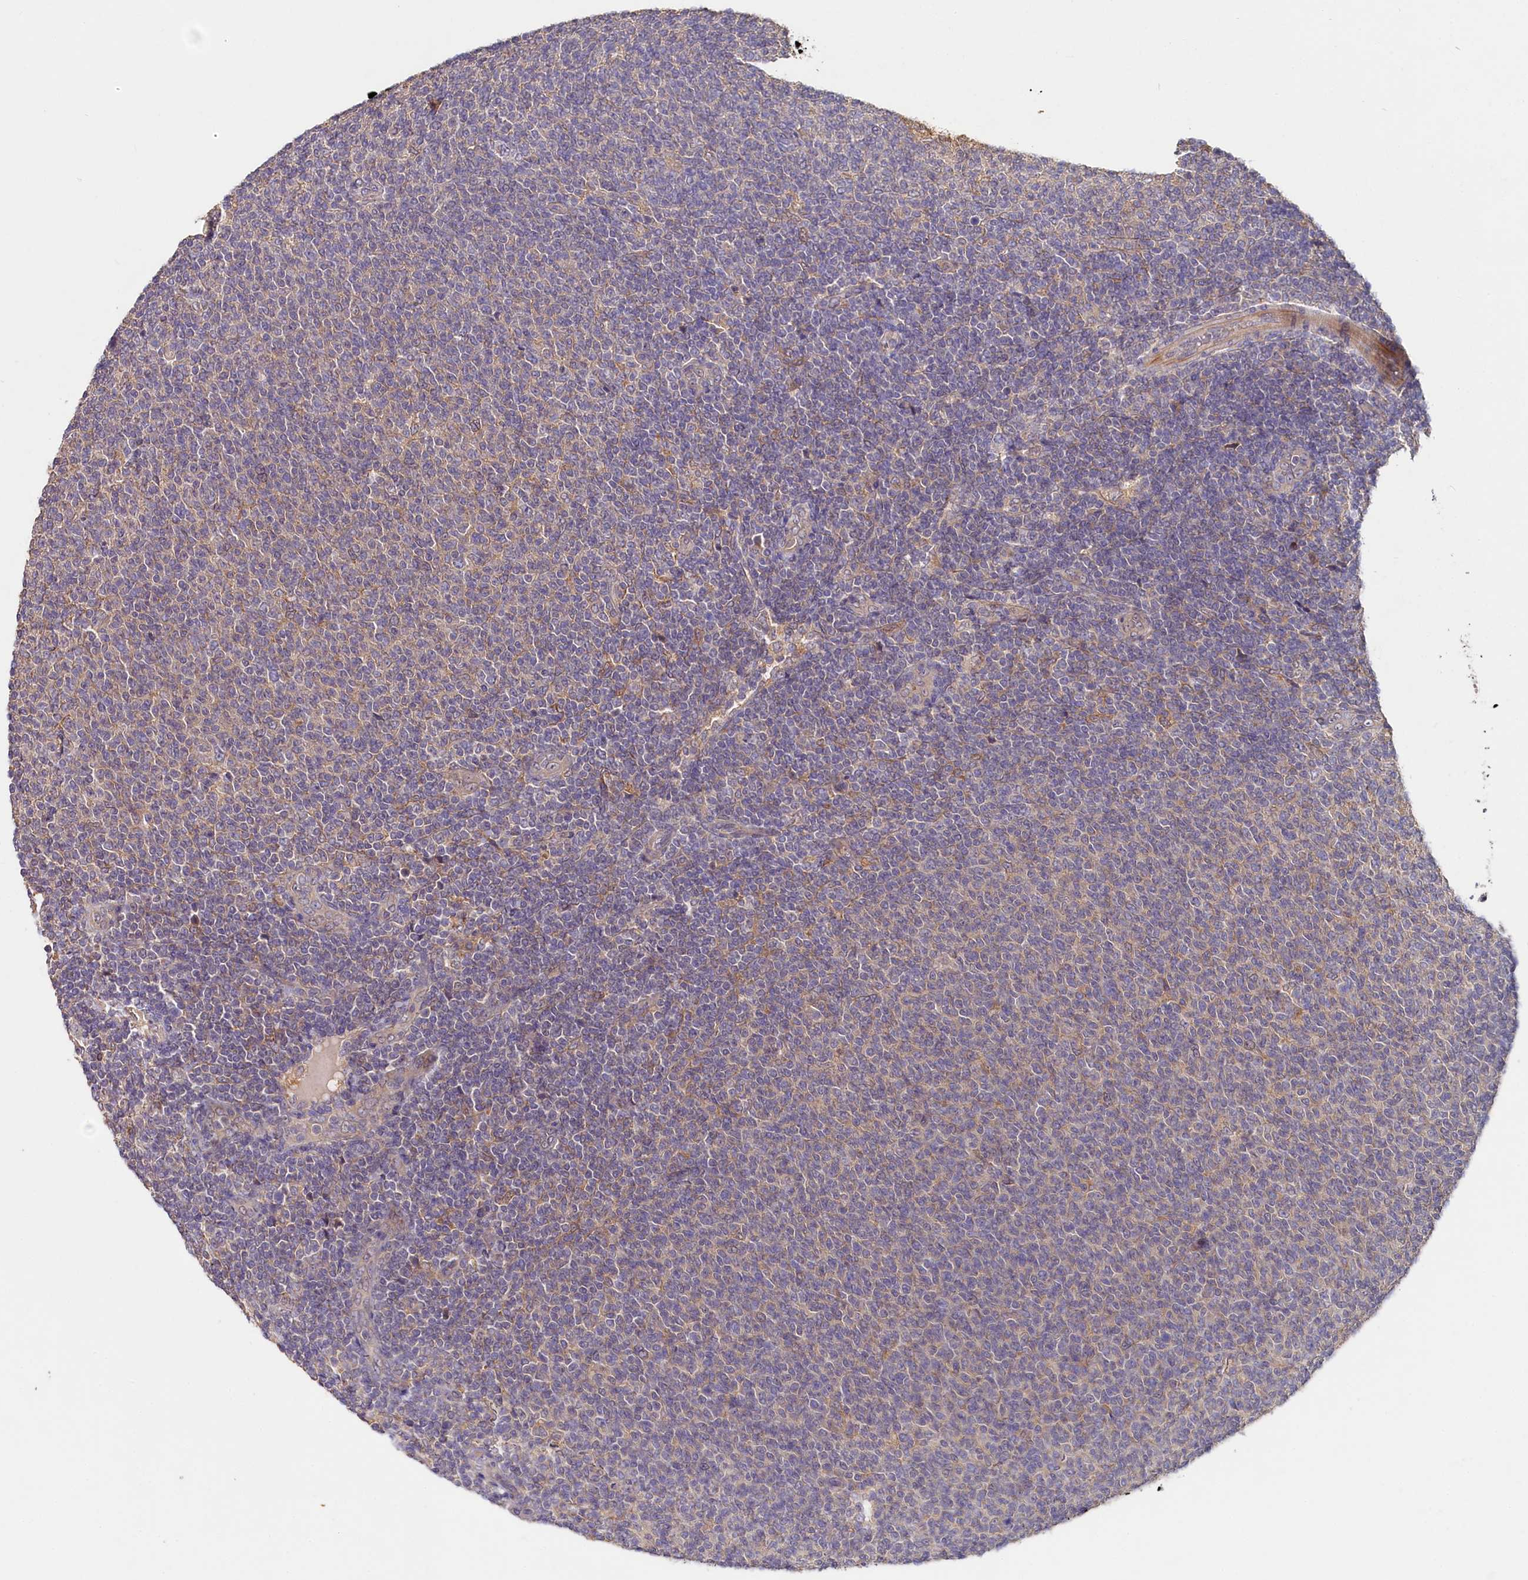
{"staining": {"intensity": "negative", "quantity": "none", "location": "none"}, "tissue": "lymphoma", "cell_type": "Tumor cells", "image_type": "cancer", "snomed": [{"axis": "morphology", "description": "Malignant lymphoma, non-Hodgkin's type, Low grade"}, {"axis": "topography", "description": "Lymph node"}], "caption": "Immunohistochemistry (IHC) photomicrograph of human lymphoma stained for a protein (brown), which demonstrates no staining in tumor cells.", "gene": "ETFBKMT", "patient": {"sex": "male", "age": 66}}